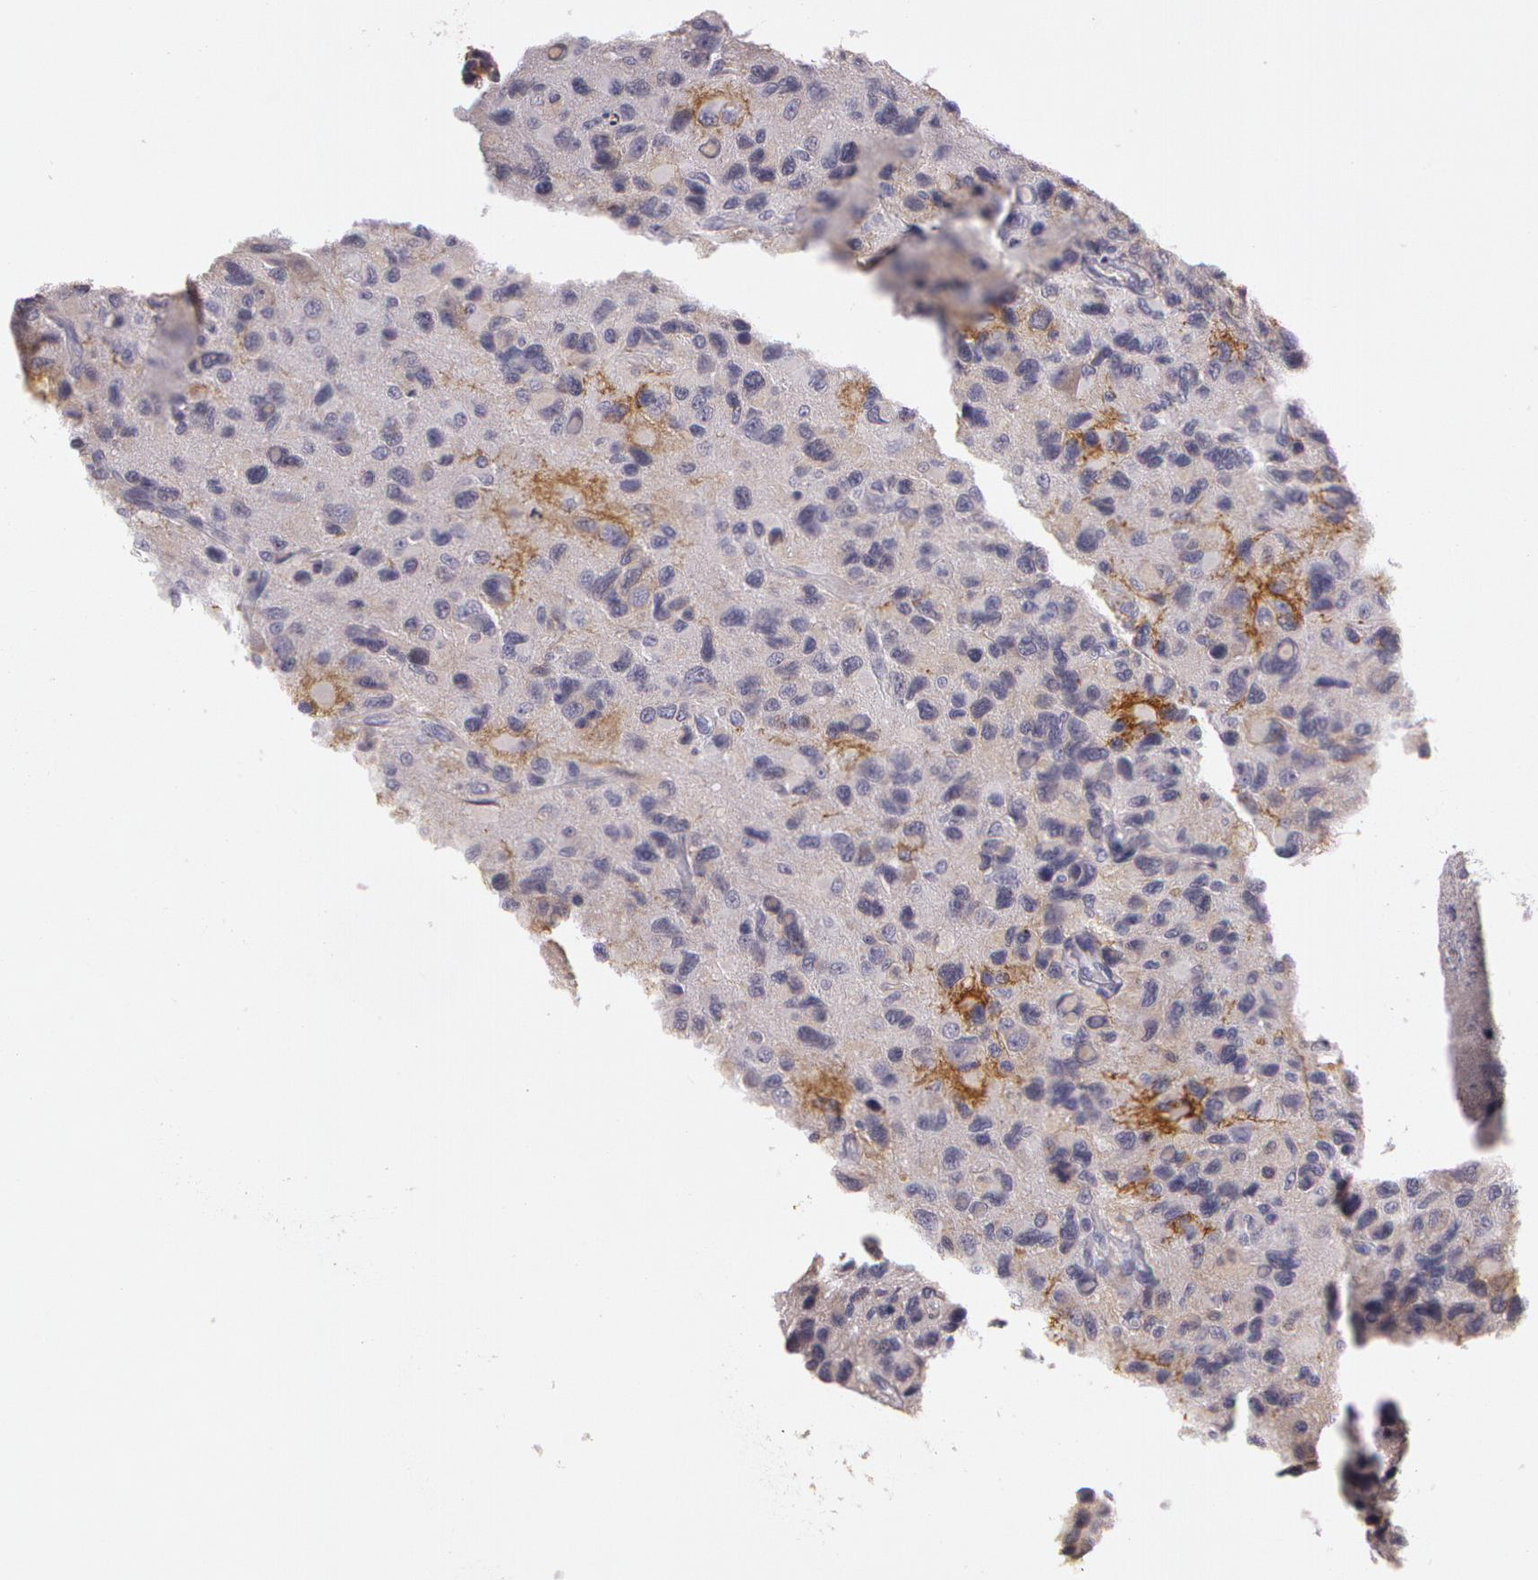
{"staining": {"intensity": "negative", "quantity": "none", "location": "none"}, "tissue": "glioma", "cell_type": "Tumor cells", "image_type": "cancer", "snomed": [{"axis": "morphology", "description": "Glioma, malignant, High grade"}, {"axis": "topography", "description": "Brain"}], "caption": "A micrograph of glioma stained for a protein displays no brown staining in tumor cells.", "gene": "G2E3", "patient": {"sex": "male", "age": 77}}